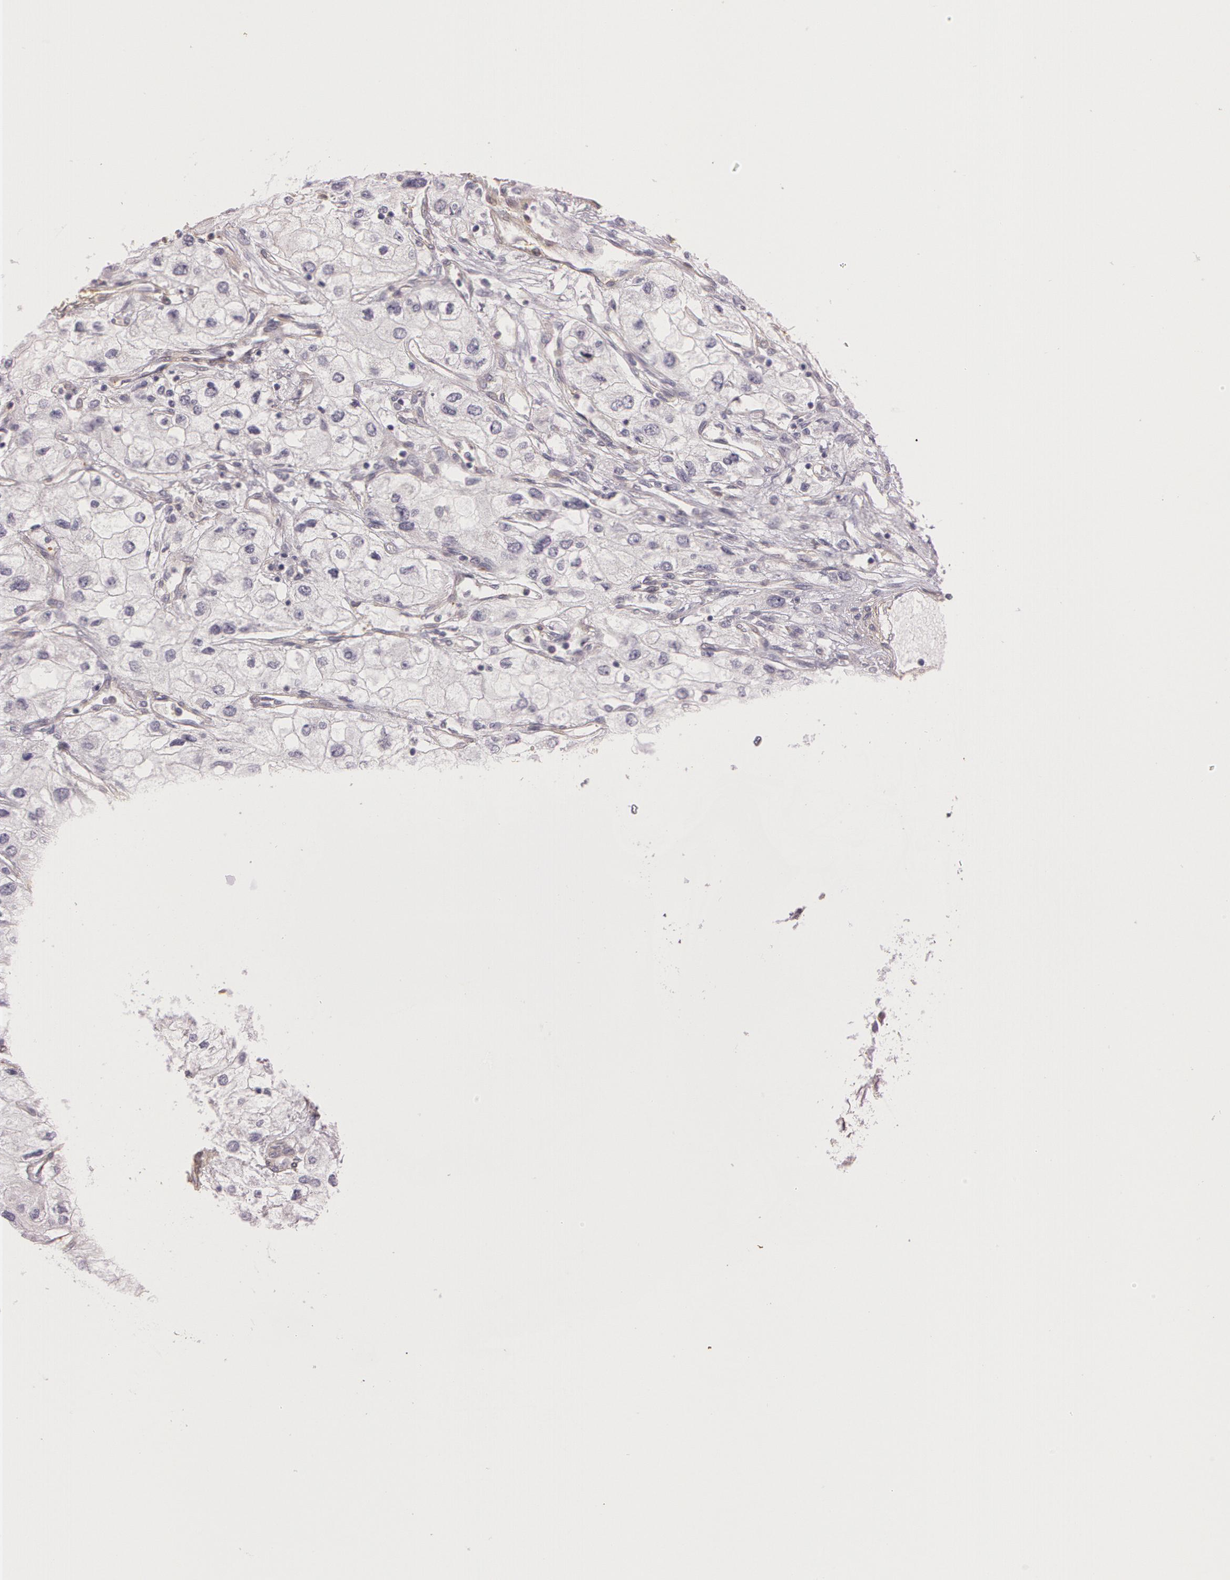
{"staining": {"intensity": "negative", "quantity": "none", "location": "none"}, "tissue": "renal cancer", "cell_type": "Tumor cells", "image_type": "cancer", "snomed": [{"axis": "morphology", "description": "Adenocarcinoma, NOS"}, {"axis": "topography", "description": "Kidney"}], "caption": "Renal cancer (adenocarcinoma) stained for a protein using immunohistochemistry (IHC) reveals no expression tumor cells.", "gene": "G2E3", "patient": {"sex": "male", "age": 57}}